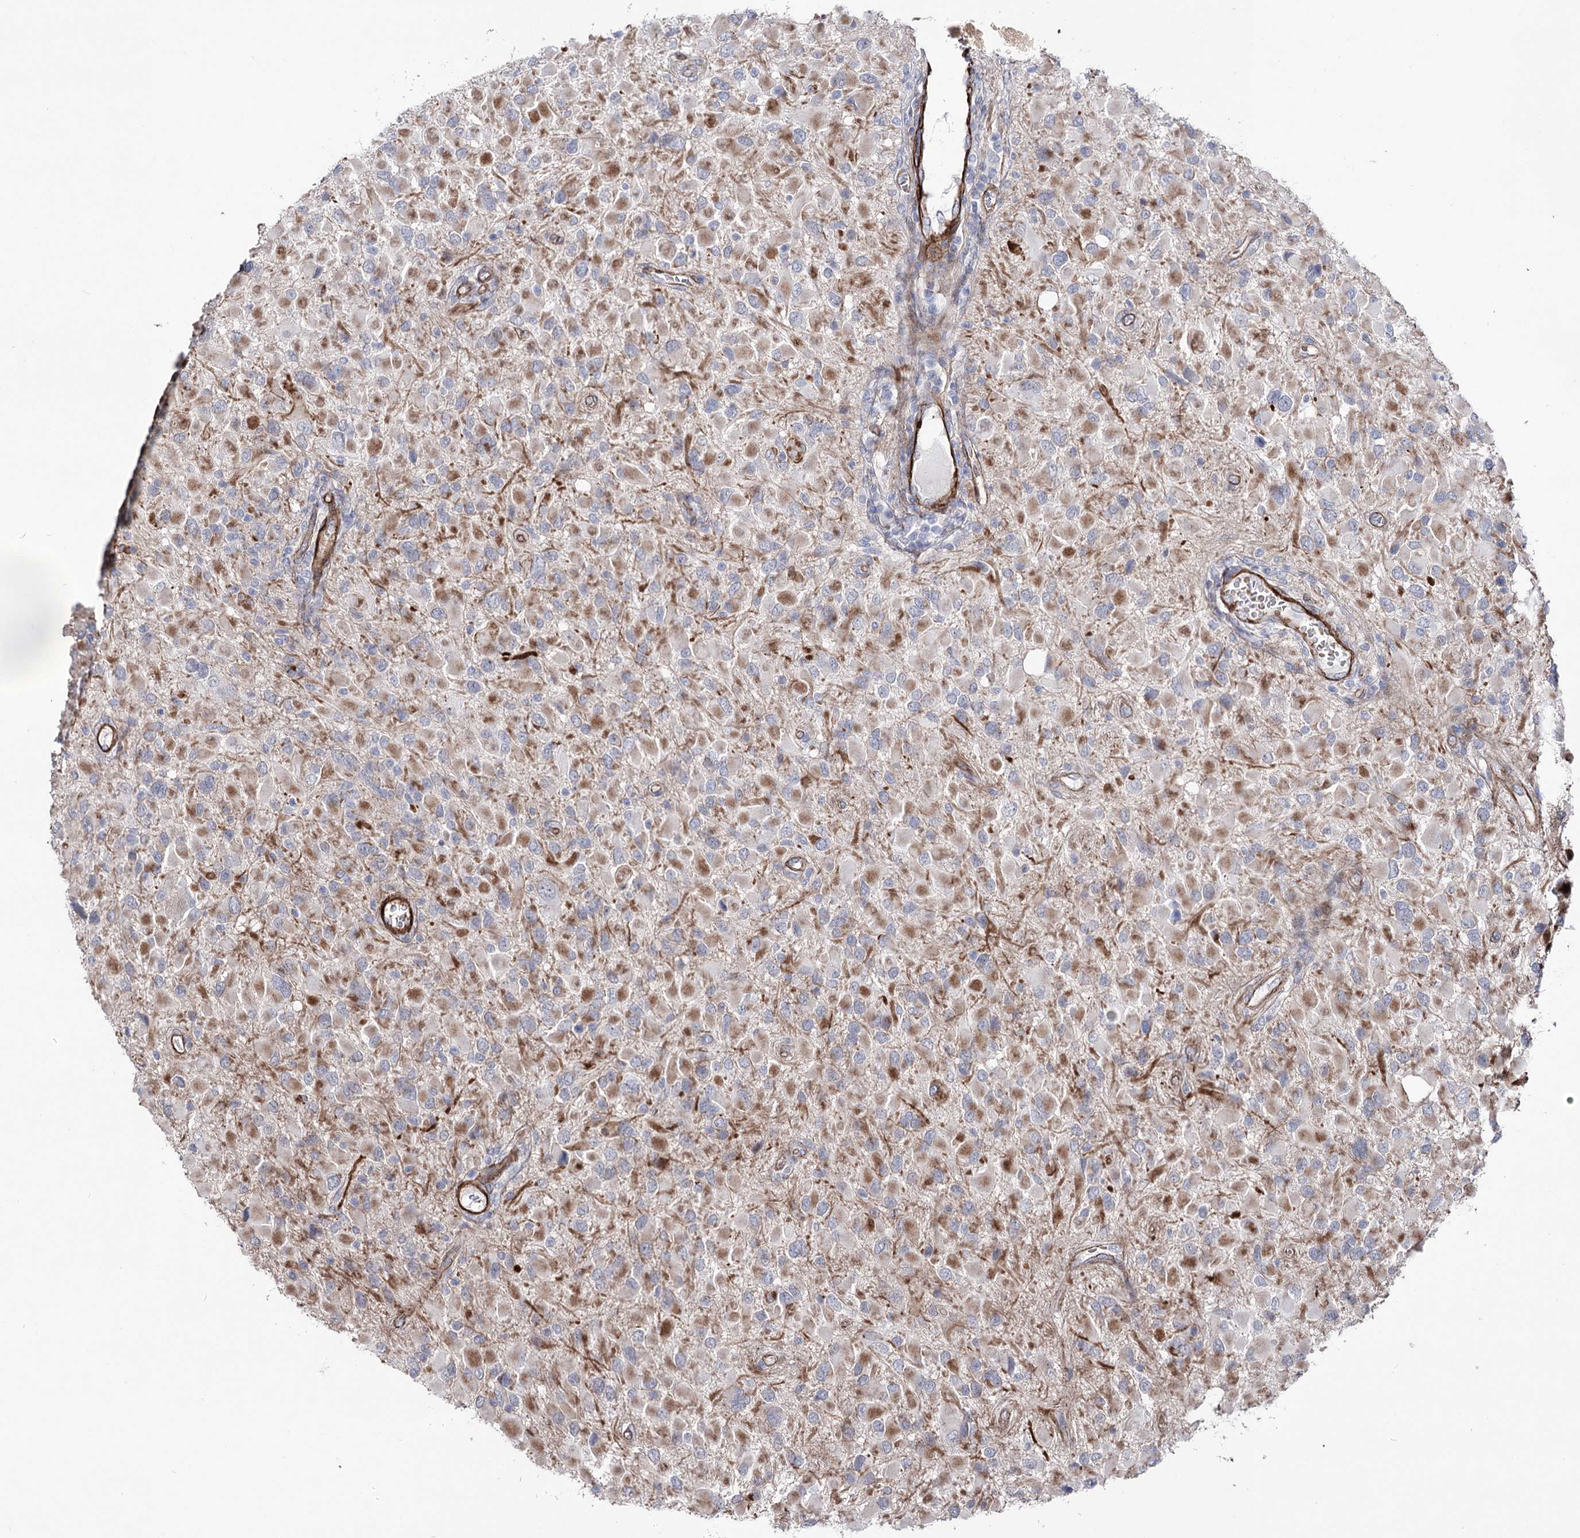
{"staining": {"intensity": "moderate", "quantity": "<25%", "location": "cytoplasmic/membranous"}, "tissue": "glioma", "cell_type": "Tumor cells", "image_type": "cancer", "snomed": [{"axis": "morphology", "description": "Glioma, malignant, High grade"}, {"axis": "topography", "description": "Brain"}], "caption": "An immunohistochemistry histopathology image of tumor tissue is shown. Protein staining in brown highlights moderate cytoplasmic/membranous positivity in glioma within tumor cells.", "gene": "ARHGAP20", "patient": {"sex": "male", "age": 53}}